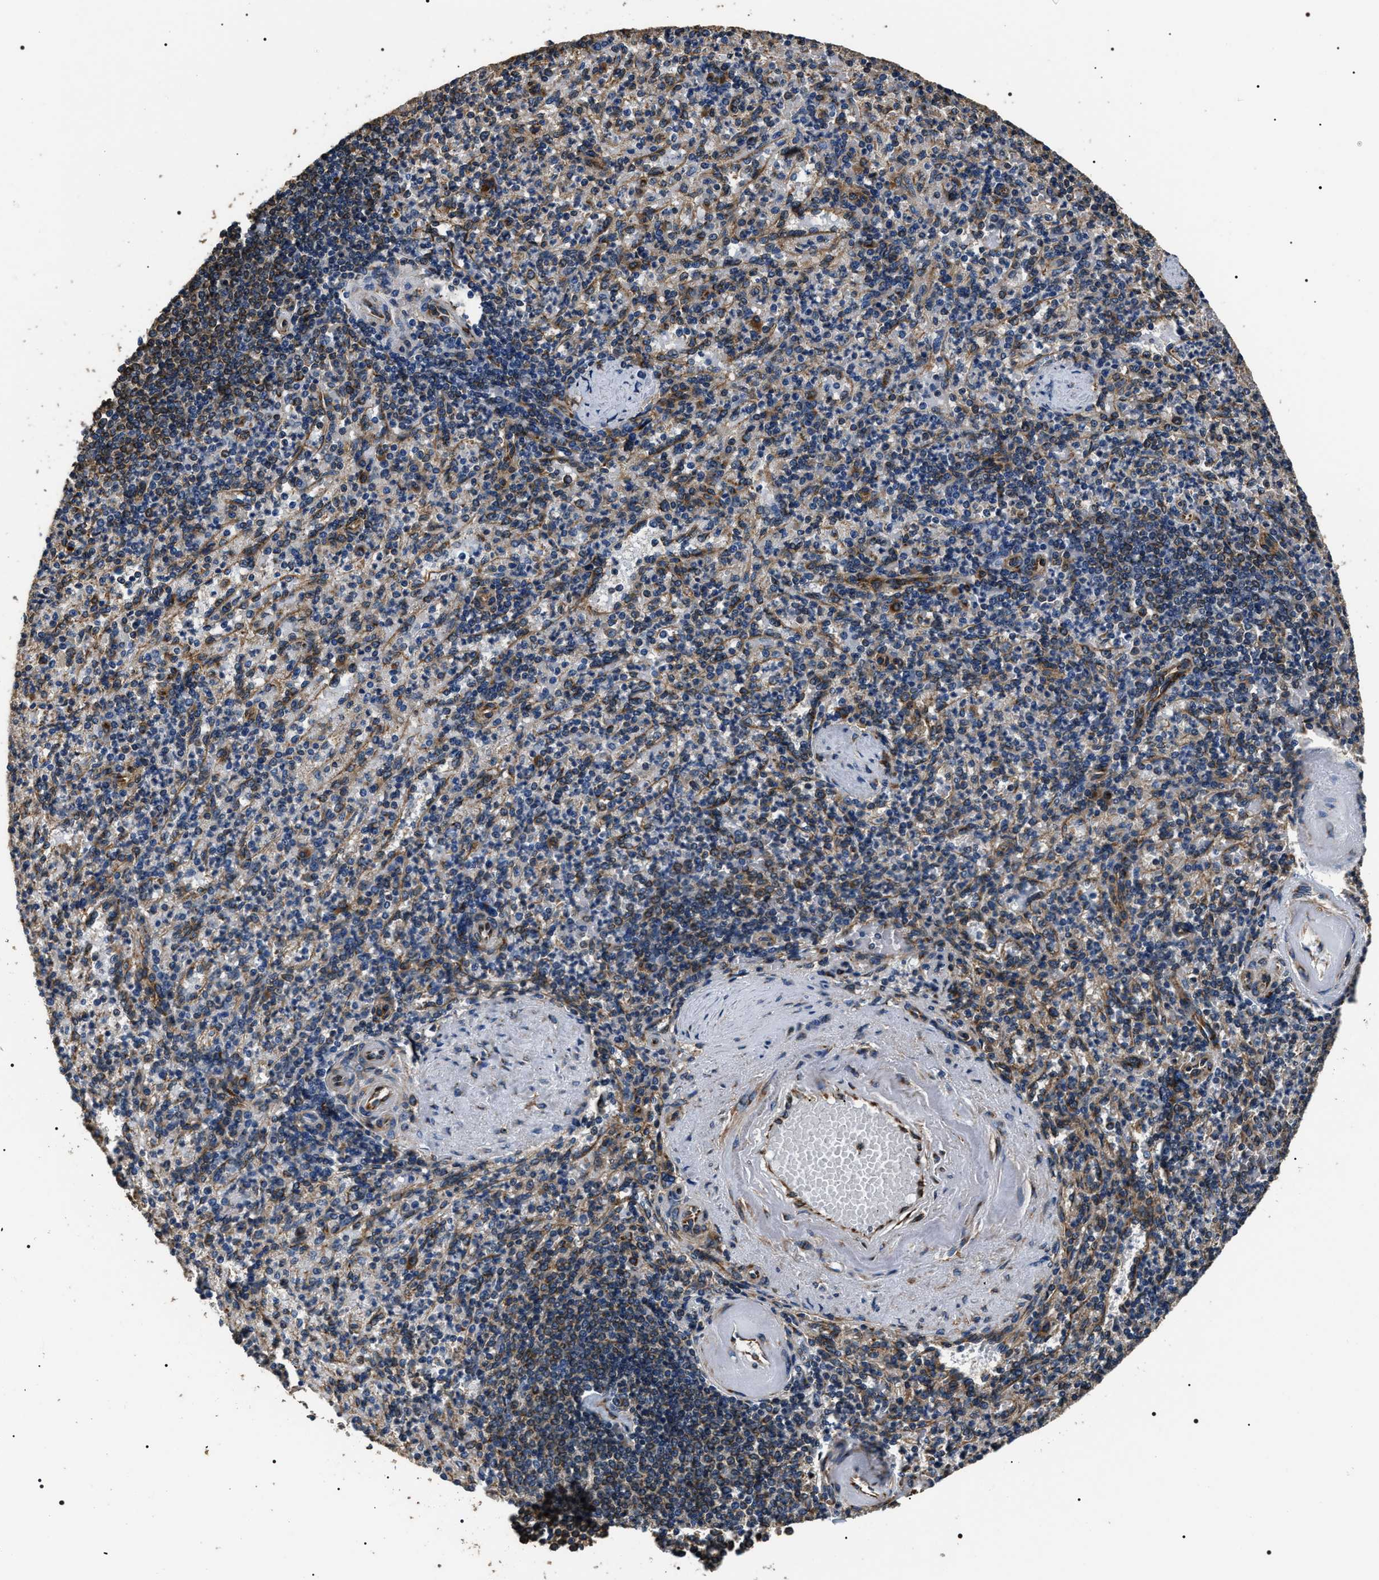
{"staining": {"intensity": "moderate", "quantity": "25%-75%", "location": "cytoplasmic/membranous"}, "tissue": "spleen", "cell_type": "Cells in red pulp", "image_type": "normal", "snomed": [{"axis": "morphology", "description": "Normal tissue, NOS"}, {"axis": "topography", "description": "Spleen"}], "caption": "This is a micrograph of IHC staining of benign spleen, which shows moderate expression in the cytoplasmic/membranous of cells in red pulp.", "gene": "KTN1", "patient": {"sex": "female", "age": 74}}